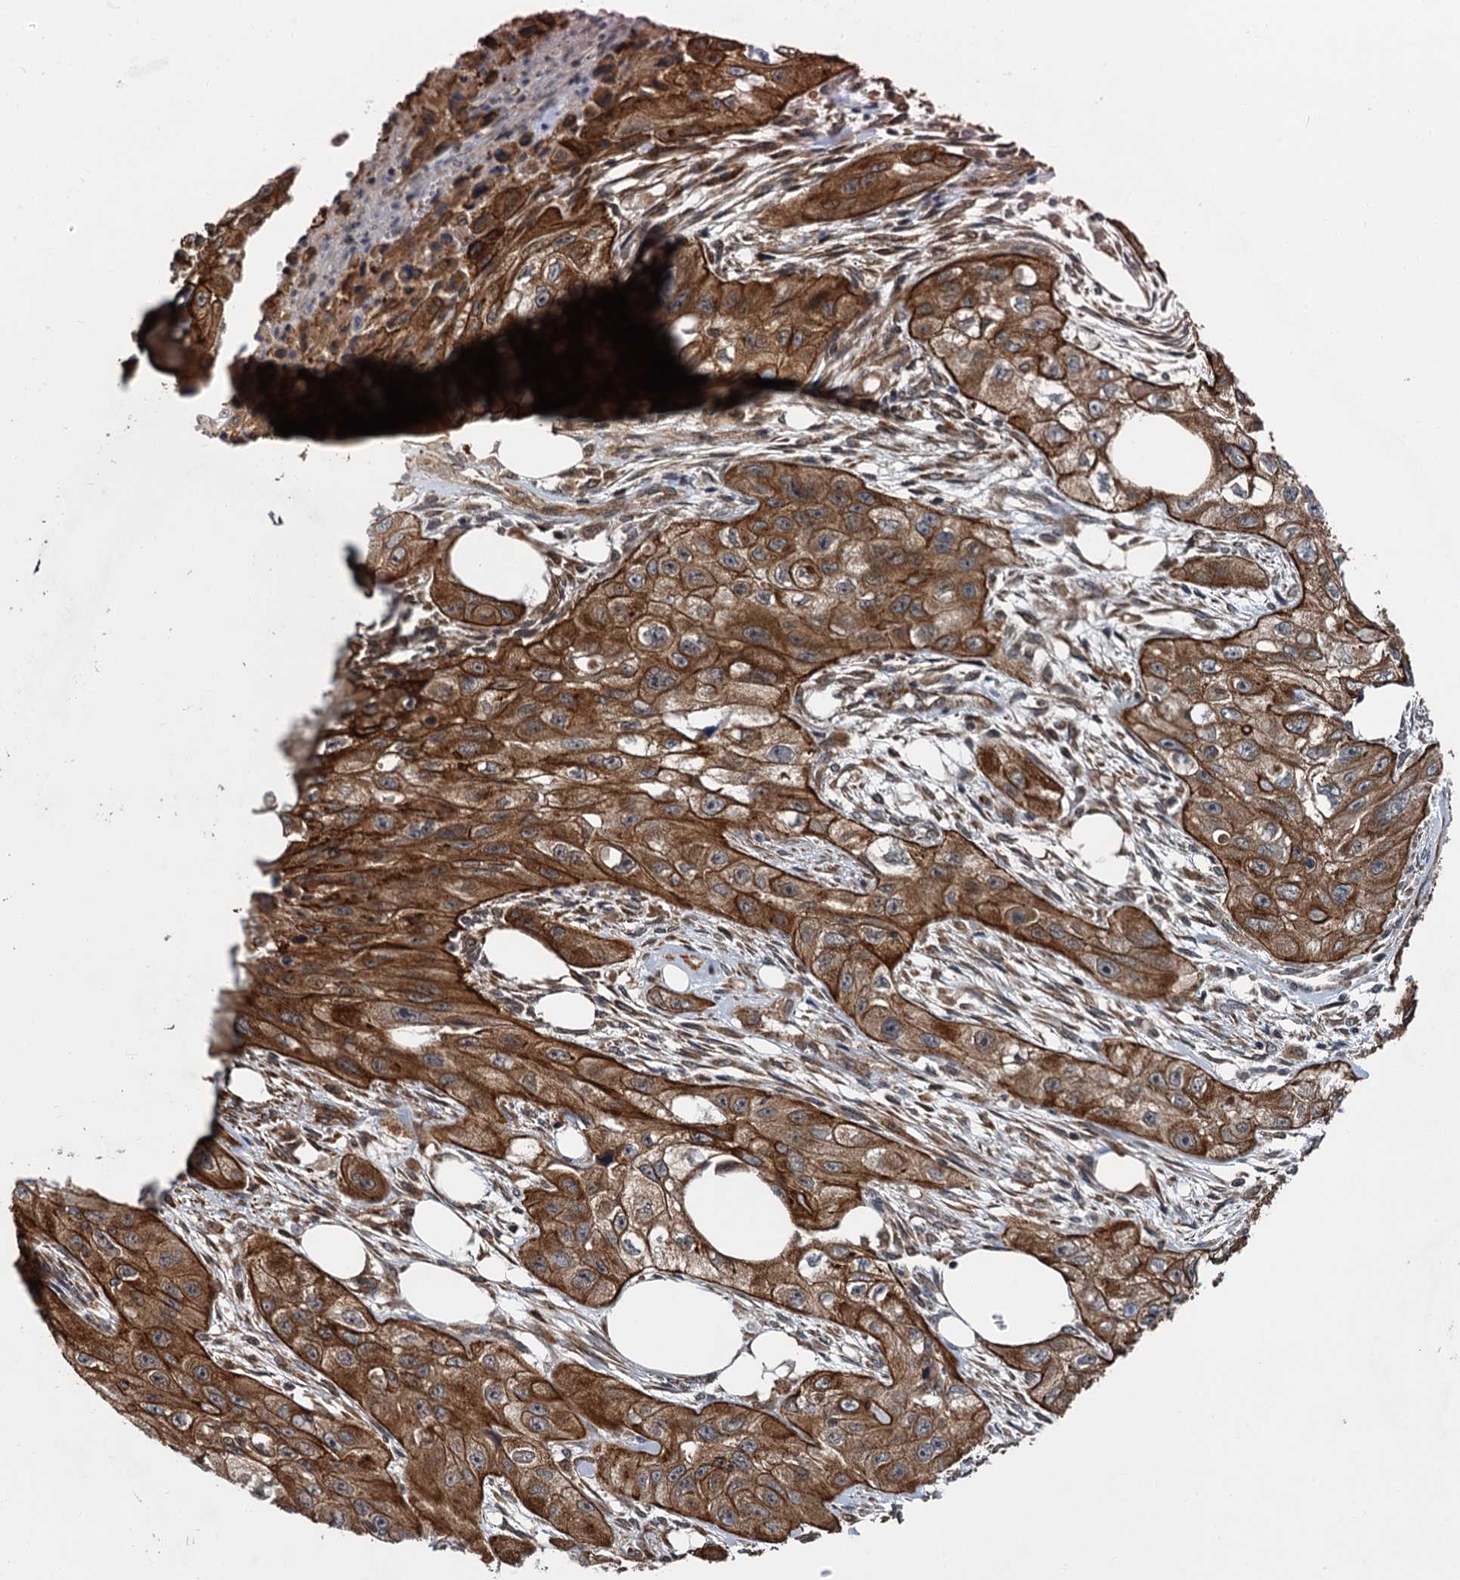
{"staining": {"intensity": "strong", "quantity": ">75%", "location": "cytoplasmic/membranous"}, "tissue": "skin cancer", "cell_type": "Tumor cells", "image_type": "cancer", "snomed": [{"axis": "morphology", "description": "Squamous cell carcinoma, NOS"}, {"axis": "topography", "description": "Skin"}, {"axis": "topography", "description": "Subcutis"}], "caption": "Protein expression analysis of skin squamous cell carcinoma reveals strong cytoplasmic/membranous expression in about >75% of tumor cells.", "gene": "ZFYVE19", "patient": {"sex": "male", "age": 73}}